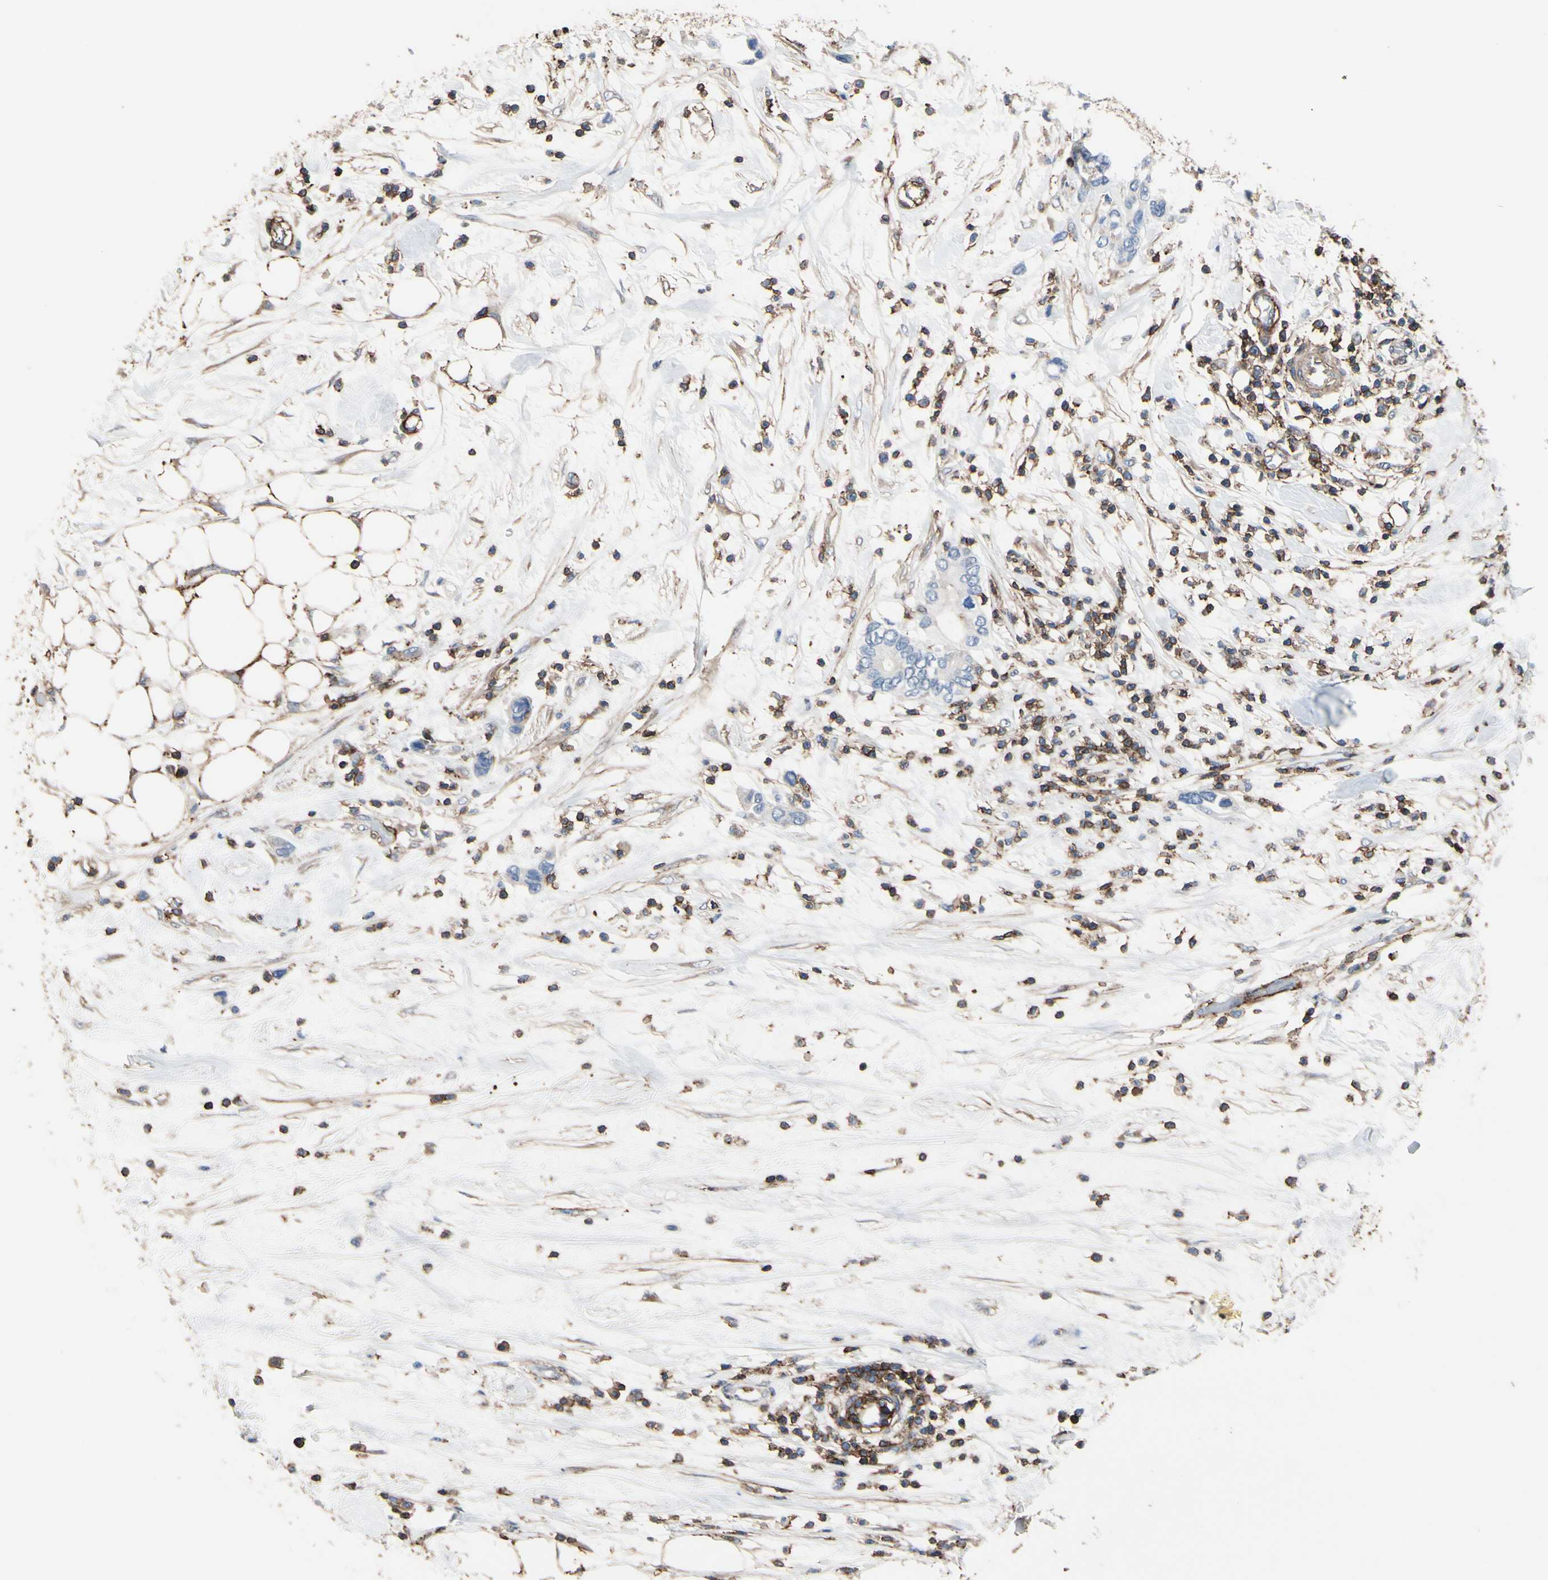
{"staining": {"intensity": "negative", "quantity": "none", "location": "none"}, "tissue": "pancreatic cancer", "cell_type": "Tumor cells", "image_type": "cancer", "snomed": [{"axis": "morphology", "description": "Adenocarcinoma, NOS"}, {"axis": "topography", "description": "Pancreas"}], "caption": "DAB (3,3'-diaminobenzidine) immunohistochemical staining of human pancreatic adenocarcinoma shows no significant staining in tumor cells.", "gene": "ANXA6", "patient": {"sex": "female", "age": 57}}